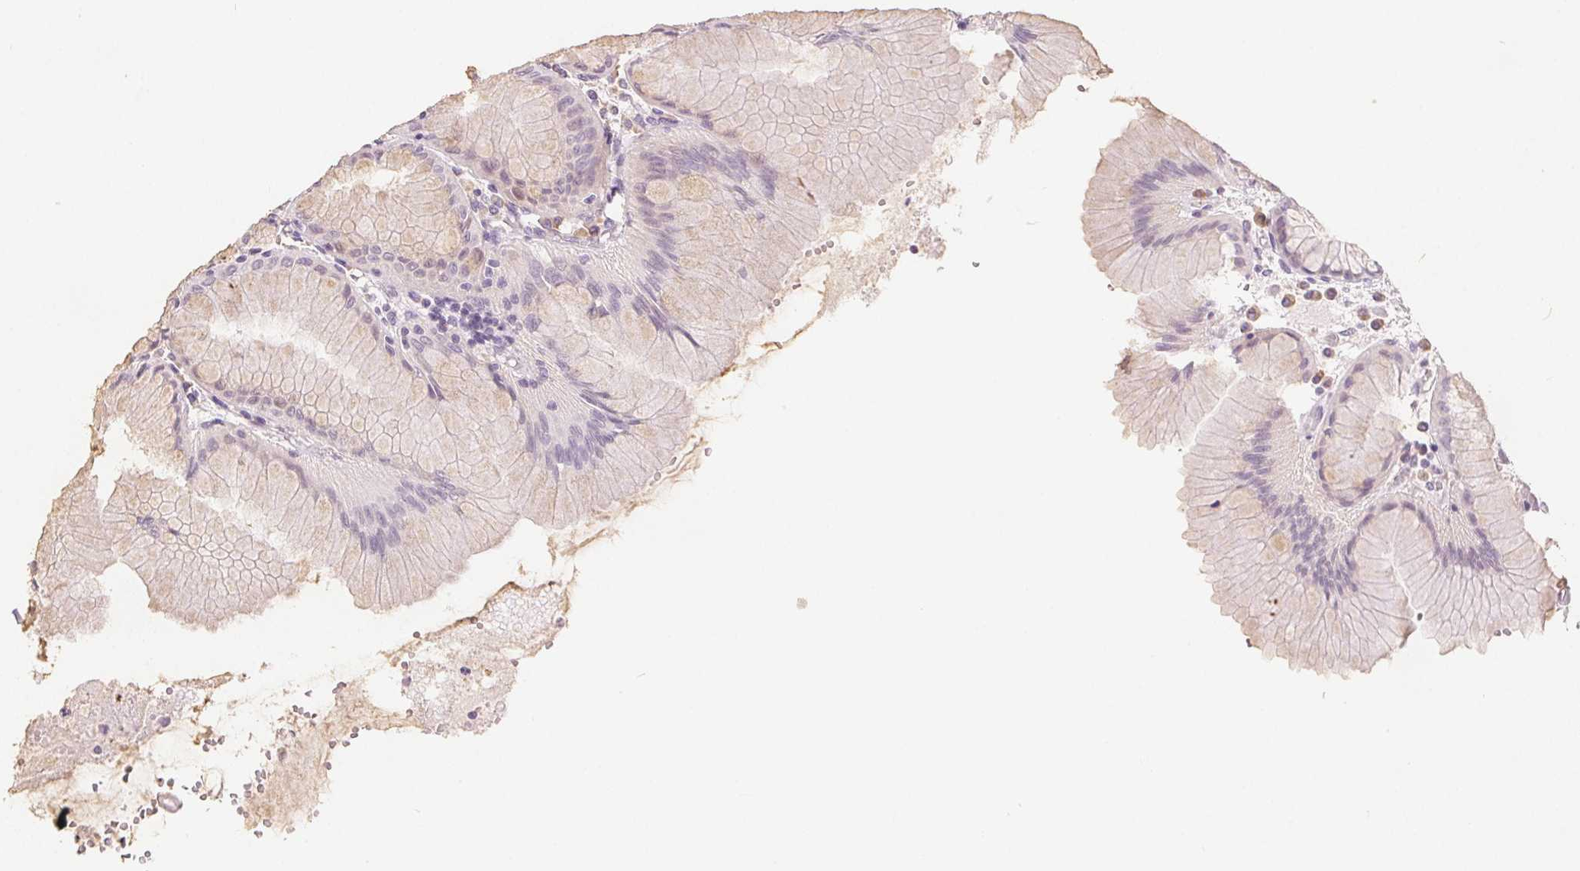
{"staining": {"intensity": "moderate", "quantity": "<25%", "location": "cytoplasmic/membranous"}, "tissue": "stomach", "cell_type": "Glandular cells", "image_type": "normal", "snomed": [{"axis": "morphology", "description": "Normal tissue, NOS"}, {"axis": "topography", "description": "Stomach"}], "caption": "Human stomach stained for a protein (brown) exhibits moderate cytoplasmic/membranous positive positivity in about <25% of glandular cells.", "gene": "CA12", "patient": {"sex": "female", "age": 57}}